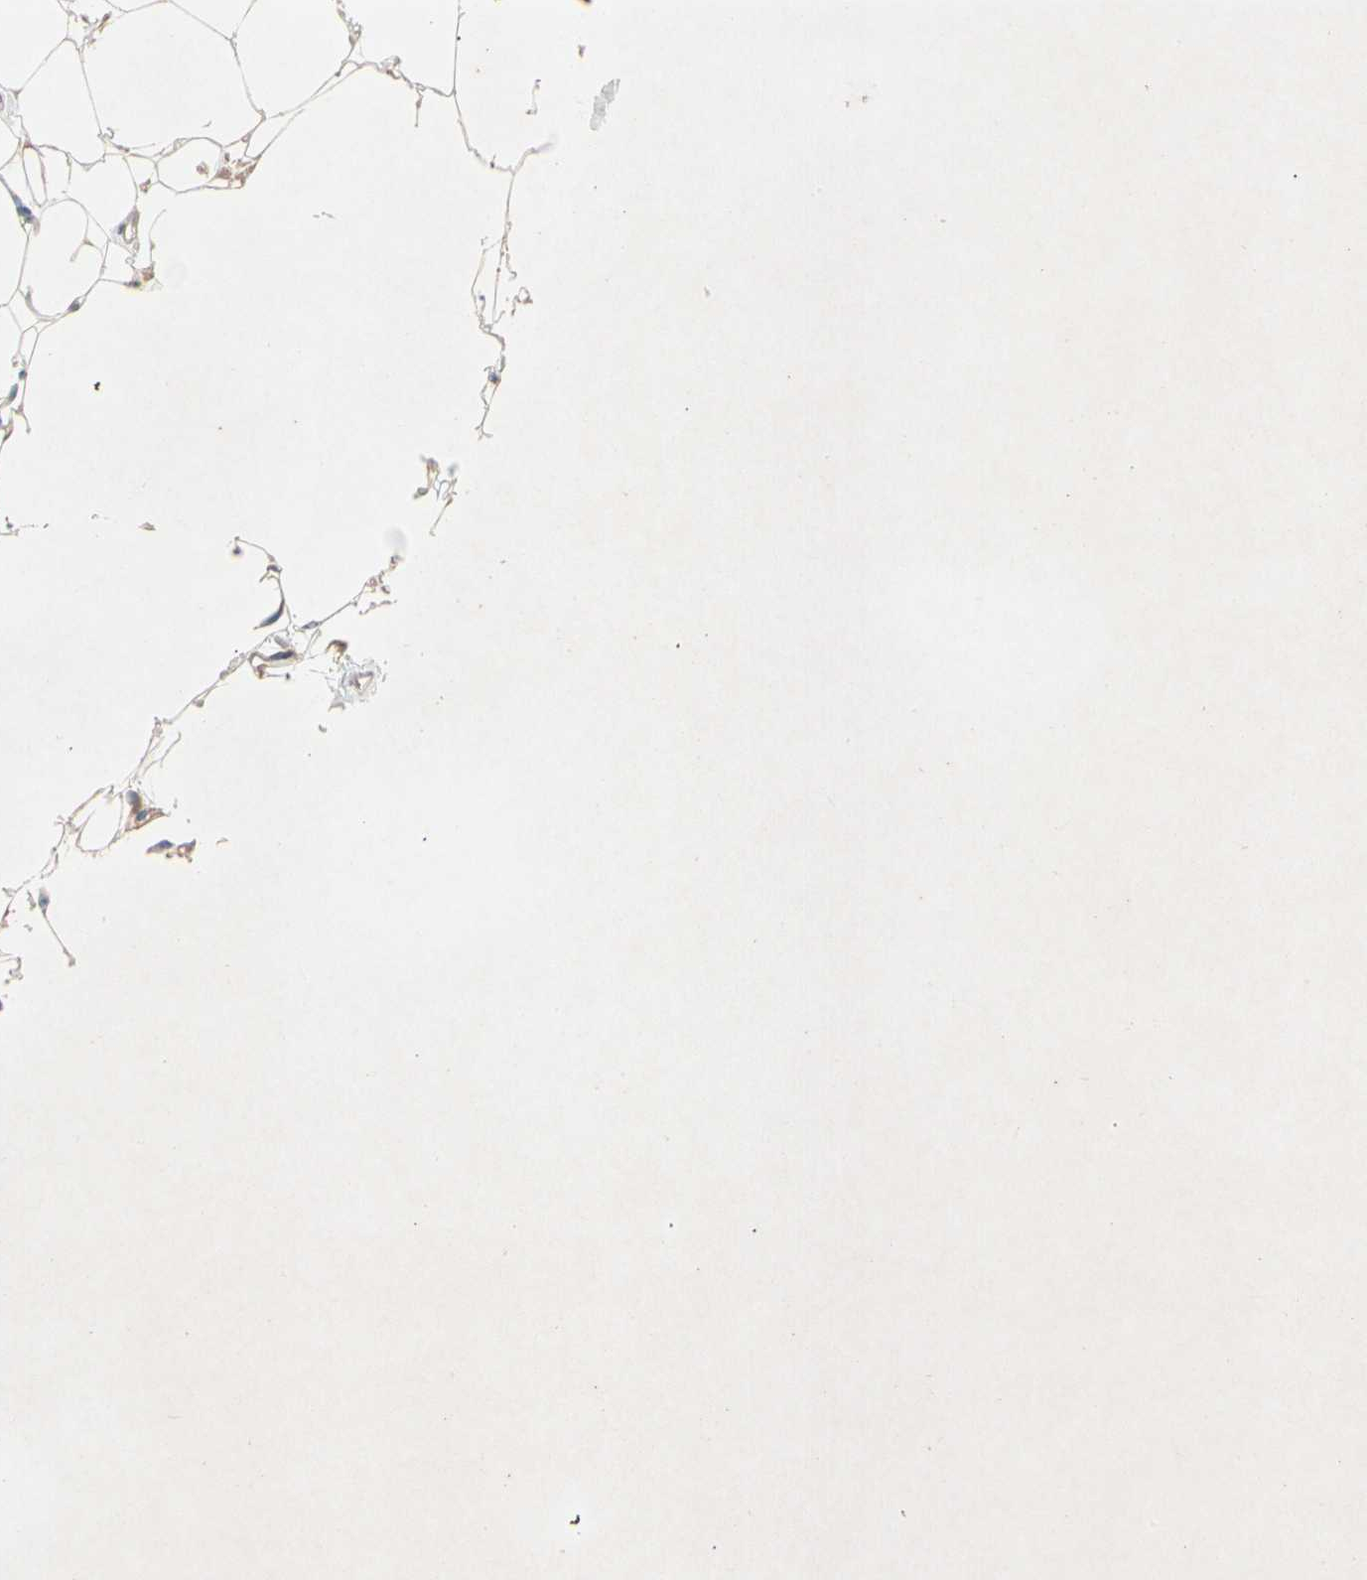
{"staining": {"intensity": "weak", "quantity": ">75%", "location": "cytoplasmic/membranous"}, "tissue": "breast cancer", "cell_type": "Tumor cells", "image_type": "cancer", "snomed": [{"axis": "morphology", "description": "Duct carcinoma"}, {"axis": "topography", "description": "Breast"}], "caption": "Protein staining shows weak cytoplasmic/membranous expression in about >75% of tumor cells in breast cancer. (Brightfield microscopy of DAB IHC at high magnification).", "gene": "PRDX4", "patient": {"sex": "female", "age": 87}}